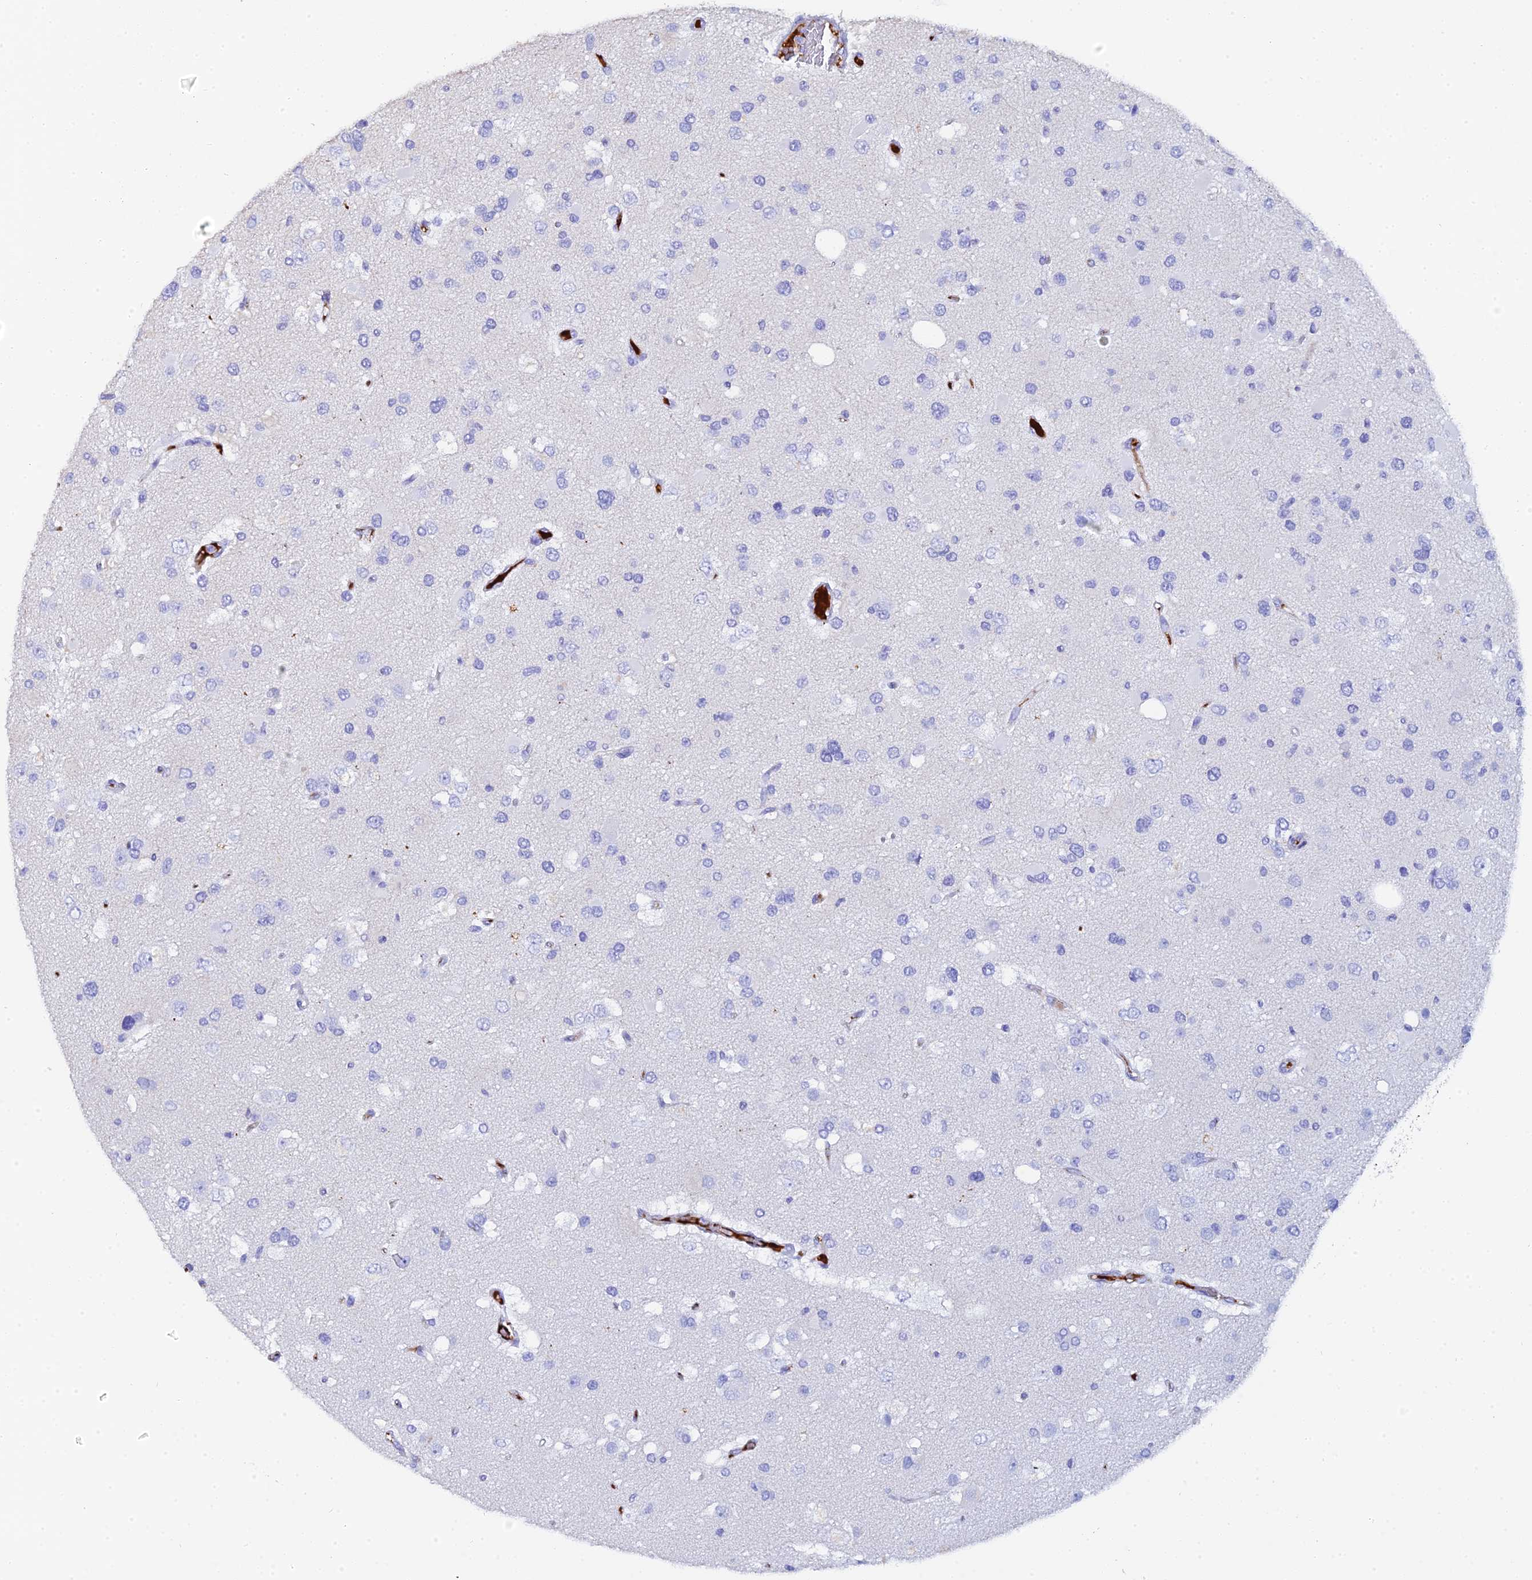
{"staining": {"intensity": "negative", "quantity": "none", "location": "none"}, "tissue": "glioma", "cell_type": "Tumor cells", "image_type": "cancer", "snomed": [{"axis": "morphology", "description": "Glioma, malignant, High grade"}, {"axis": "topography", "description": "Brain"}], "caption": "An immunohistochemistry histopathology image of glioma is shown. There is no staining in tumor cells of glioma.", "gene": "CELA3A", "patient": {"sex": "male", "age": 53}}